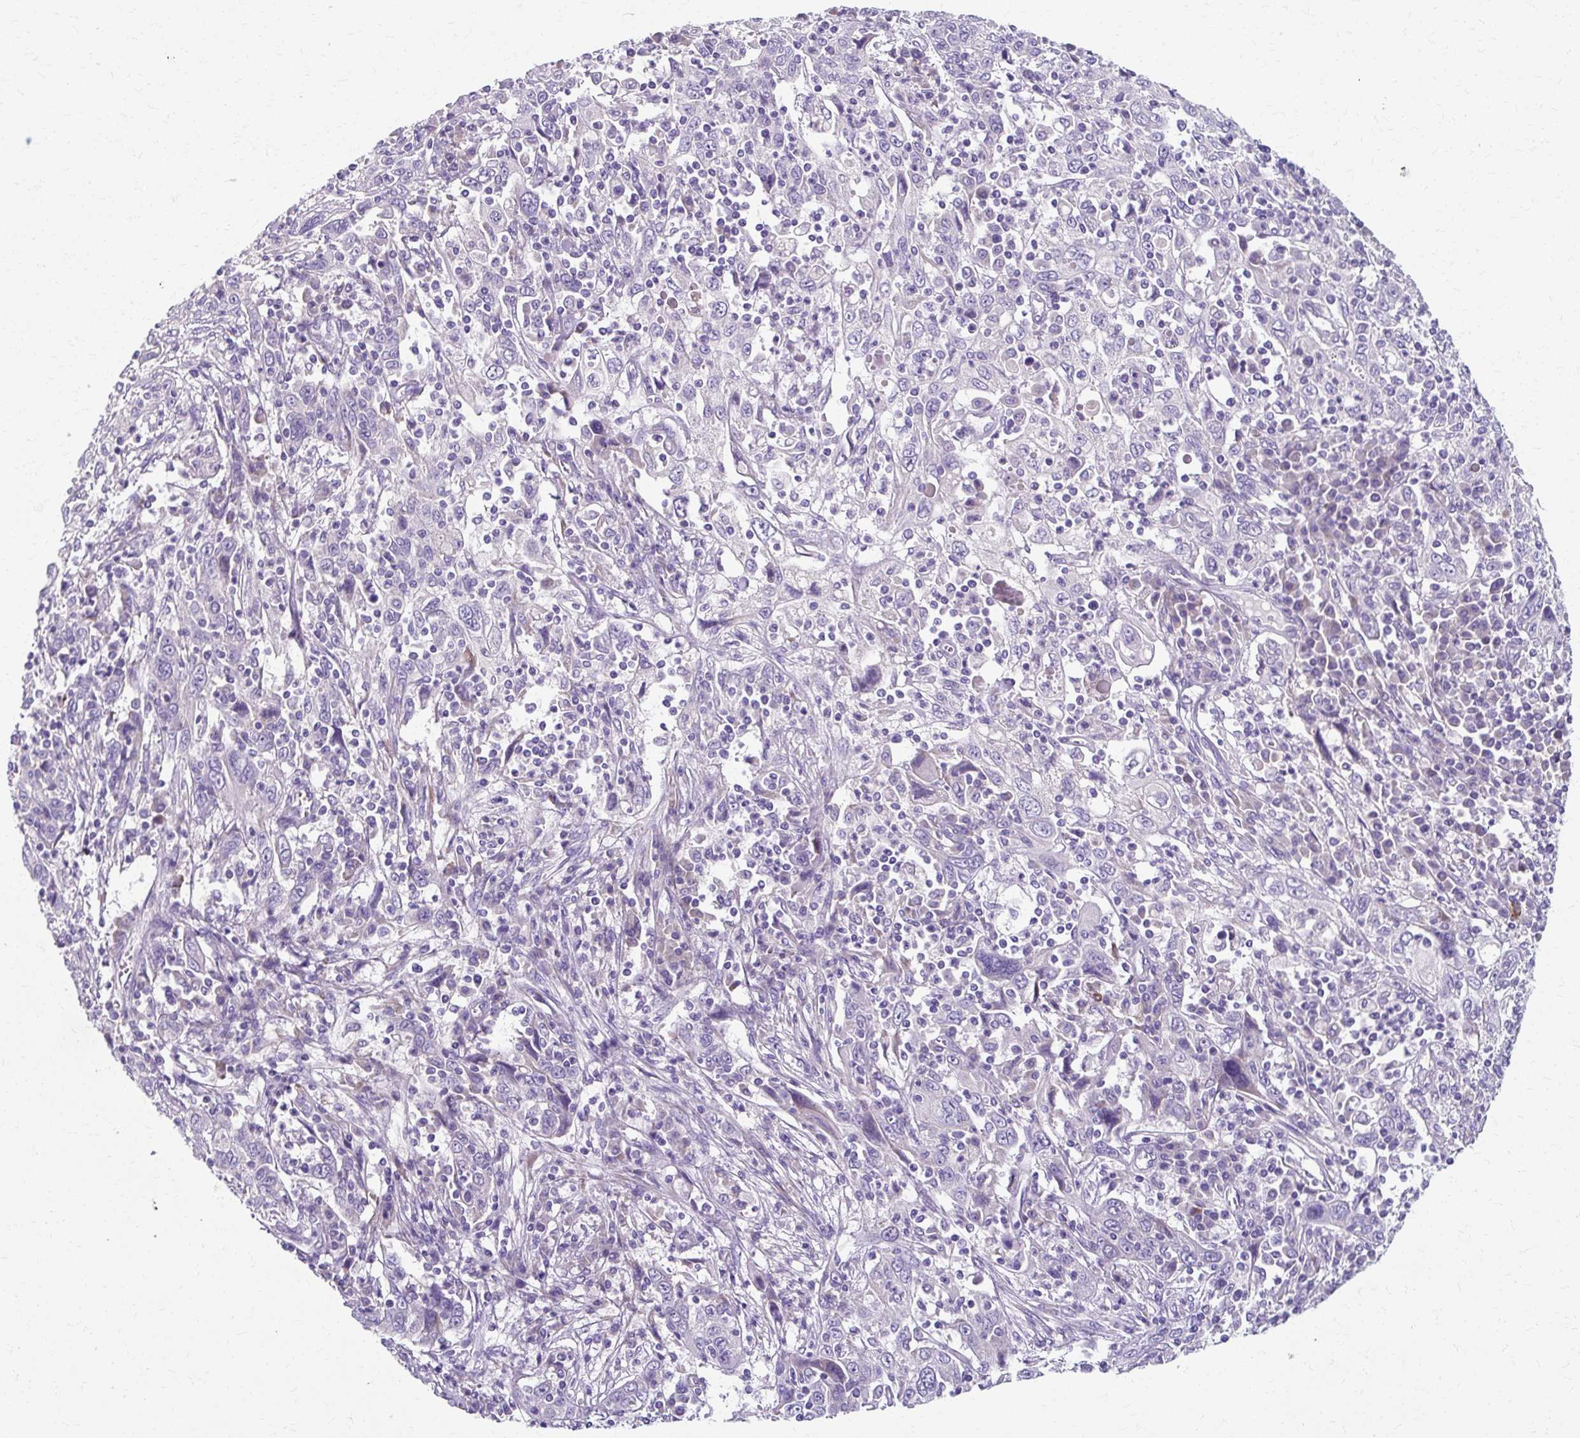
{"staining": {"intensity": "negative", "quantity": "none", "location": "none"}, "tissue": "cervical cancer", "cell_type": "Tumor cells", "image_type": "cancer", "snomed": [{"axis": "morphology", "description": "Squamous cell carcinoma, NOS"}, {"axis": "topography", "description": "Cervix"}], "caption": "Cervical cancer (squamous cell carcinoma) was stained to show a protein in brown. There is no significant expression in tumor cells.", "gene": "ZNF555", "patient": {"sex": "female", "age": 46}}